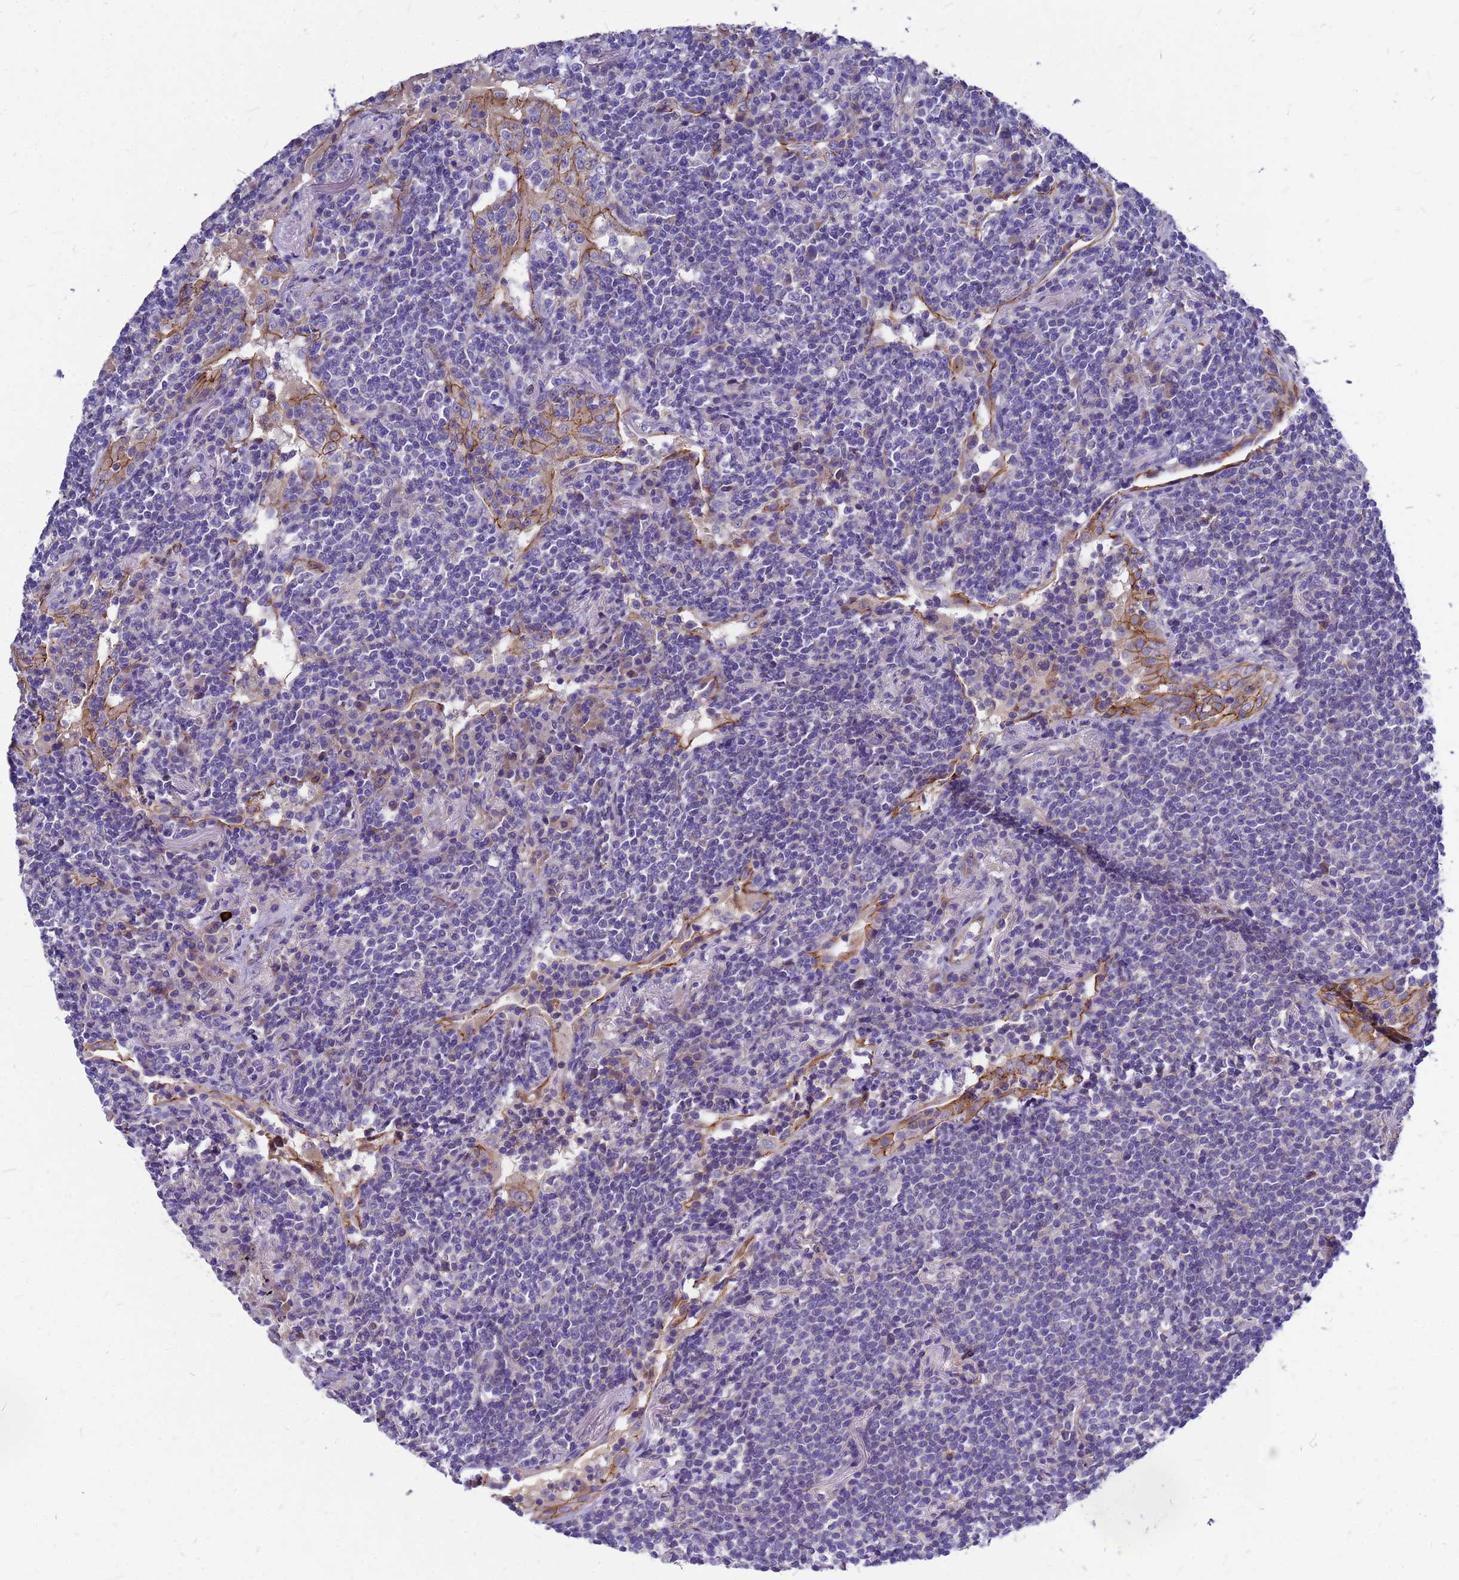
{"staining": {"intensity": "negative", "quantity": "none", "location": "none"}, "tissue": "lymphoma", "cell_type": "Tumor cells", "image_type": "cancer", "snomed": [{"axis": "morphology", "description": "Malignant lymphoma, non-Hodgkin's type, Low grade"}, {"axis": "topography", "description": "Lung"}], "caption": "Histopathology image shows no protein staining in tumor cells of lymphoma tissue. Brightfield microscopy of IHC stained with DAB (3,3'-diaminobenzidine) (brown) and hematoxylin (blue), captured at high magnification.", "gene": "FBXW5", "patient": {"sex": "female", "age": 71}}